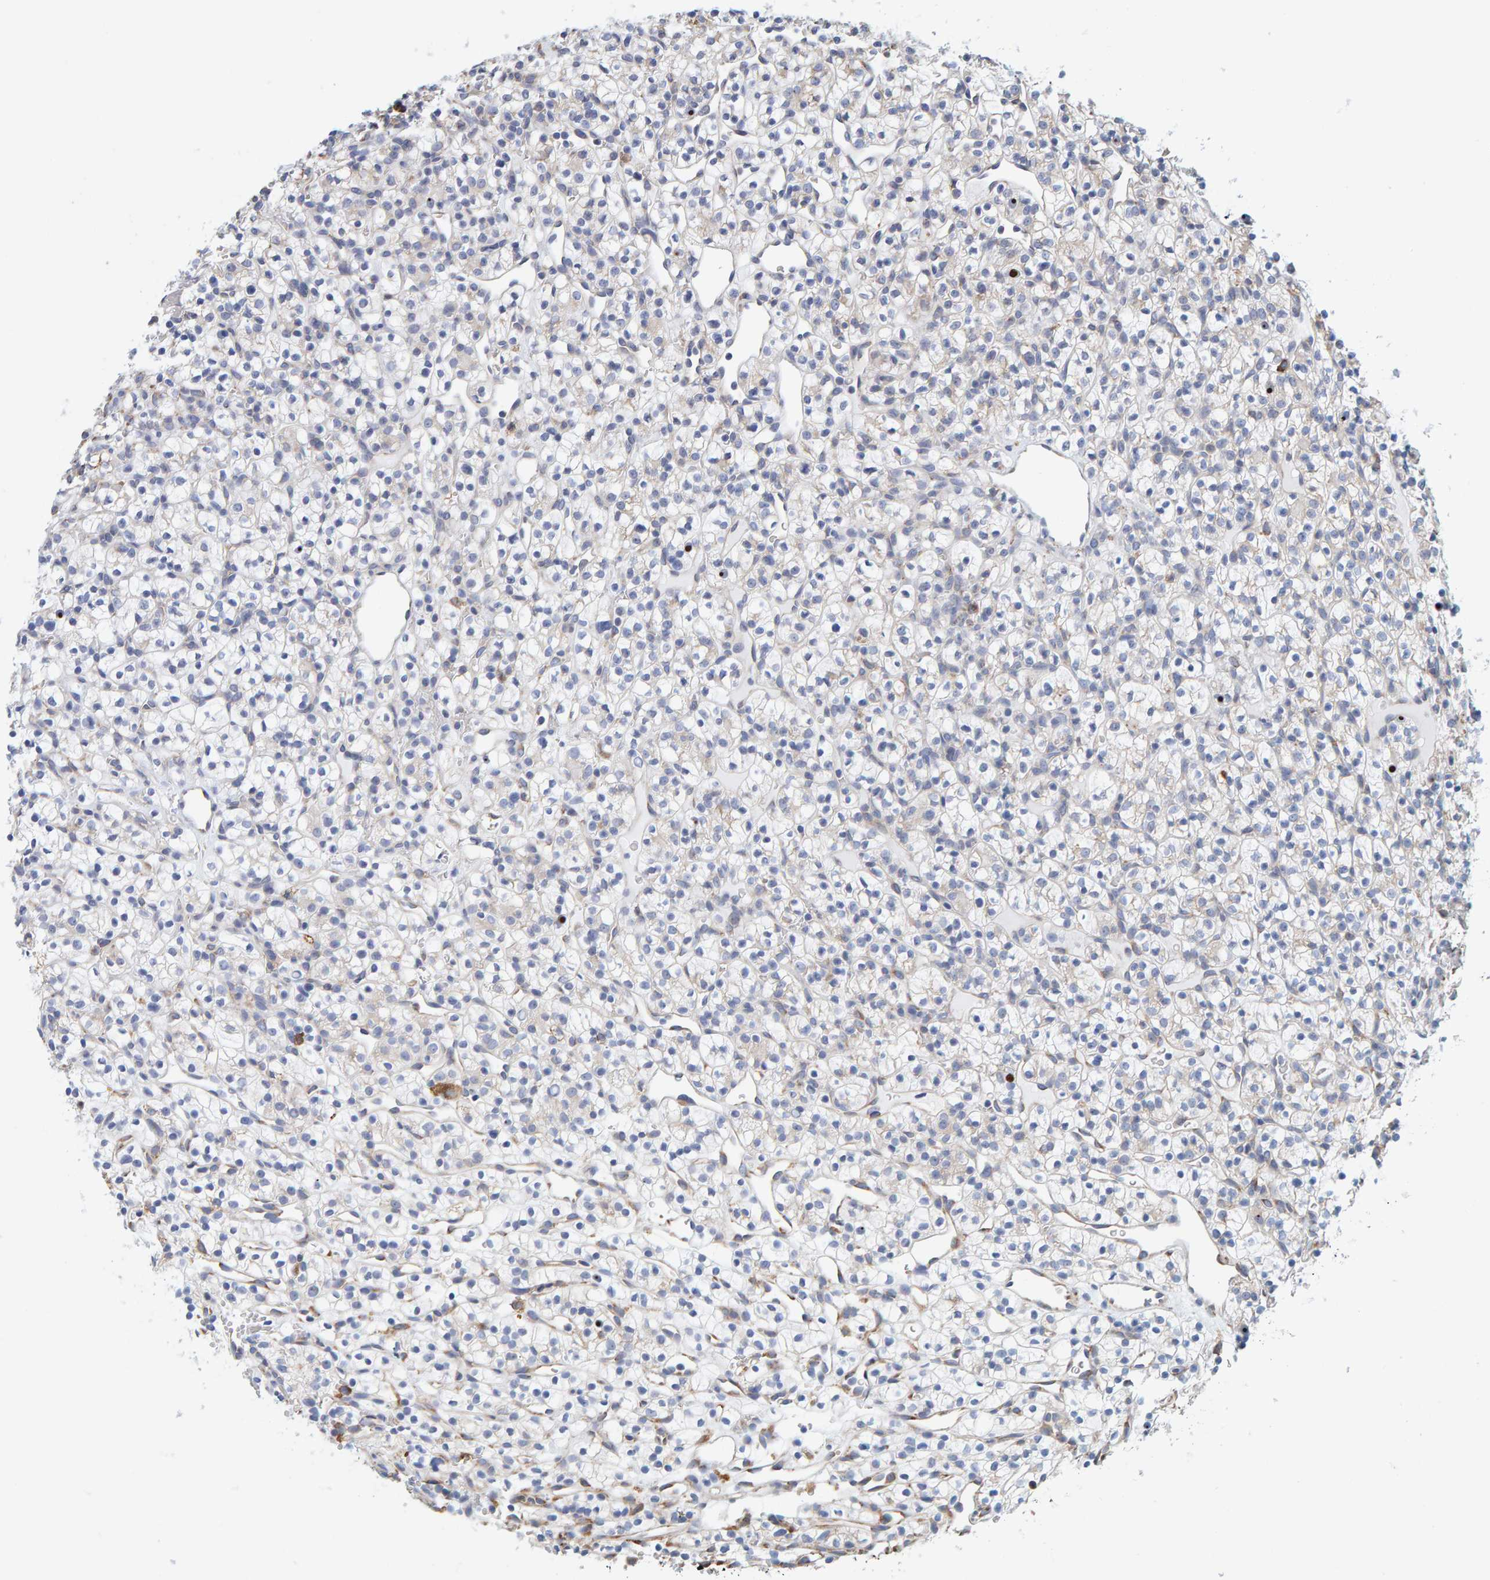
{"staining": {"intensity": "negative", "quantity": "none", "location": "none"}, "tissue": "renal cancer", "cell_type": "Tumor cells", "image_type": "cancer", "snomed": [{"axis": "morphology", "description": "Adenocarcinoma, NOS"}, {"axis": "topography", "description": "Kidney"}], "caption": "Immunohistochemistry (IHC) of human renal cancer (adenocarcinoma) displays no expression in tumor cells. Brightfield microscopy of immunohistochemistry (IHC) stained with DAB (3,3'-diaminobenzidine) (brown) and hematoxylin (blue), captured at high magnification.", "gene": "SGPL1", "patient": {"sex": "female", "age": 57}}